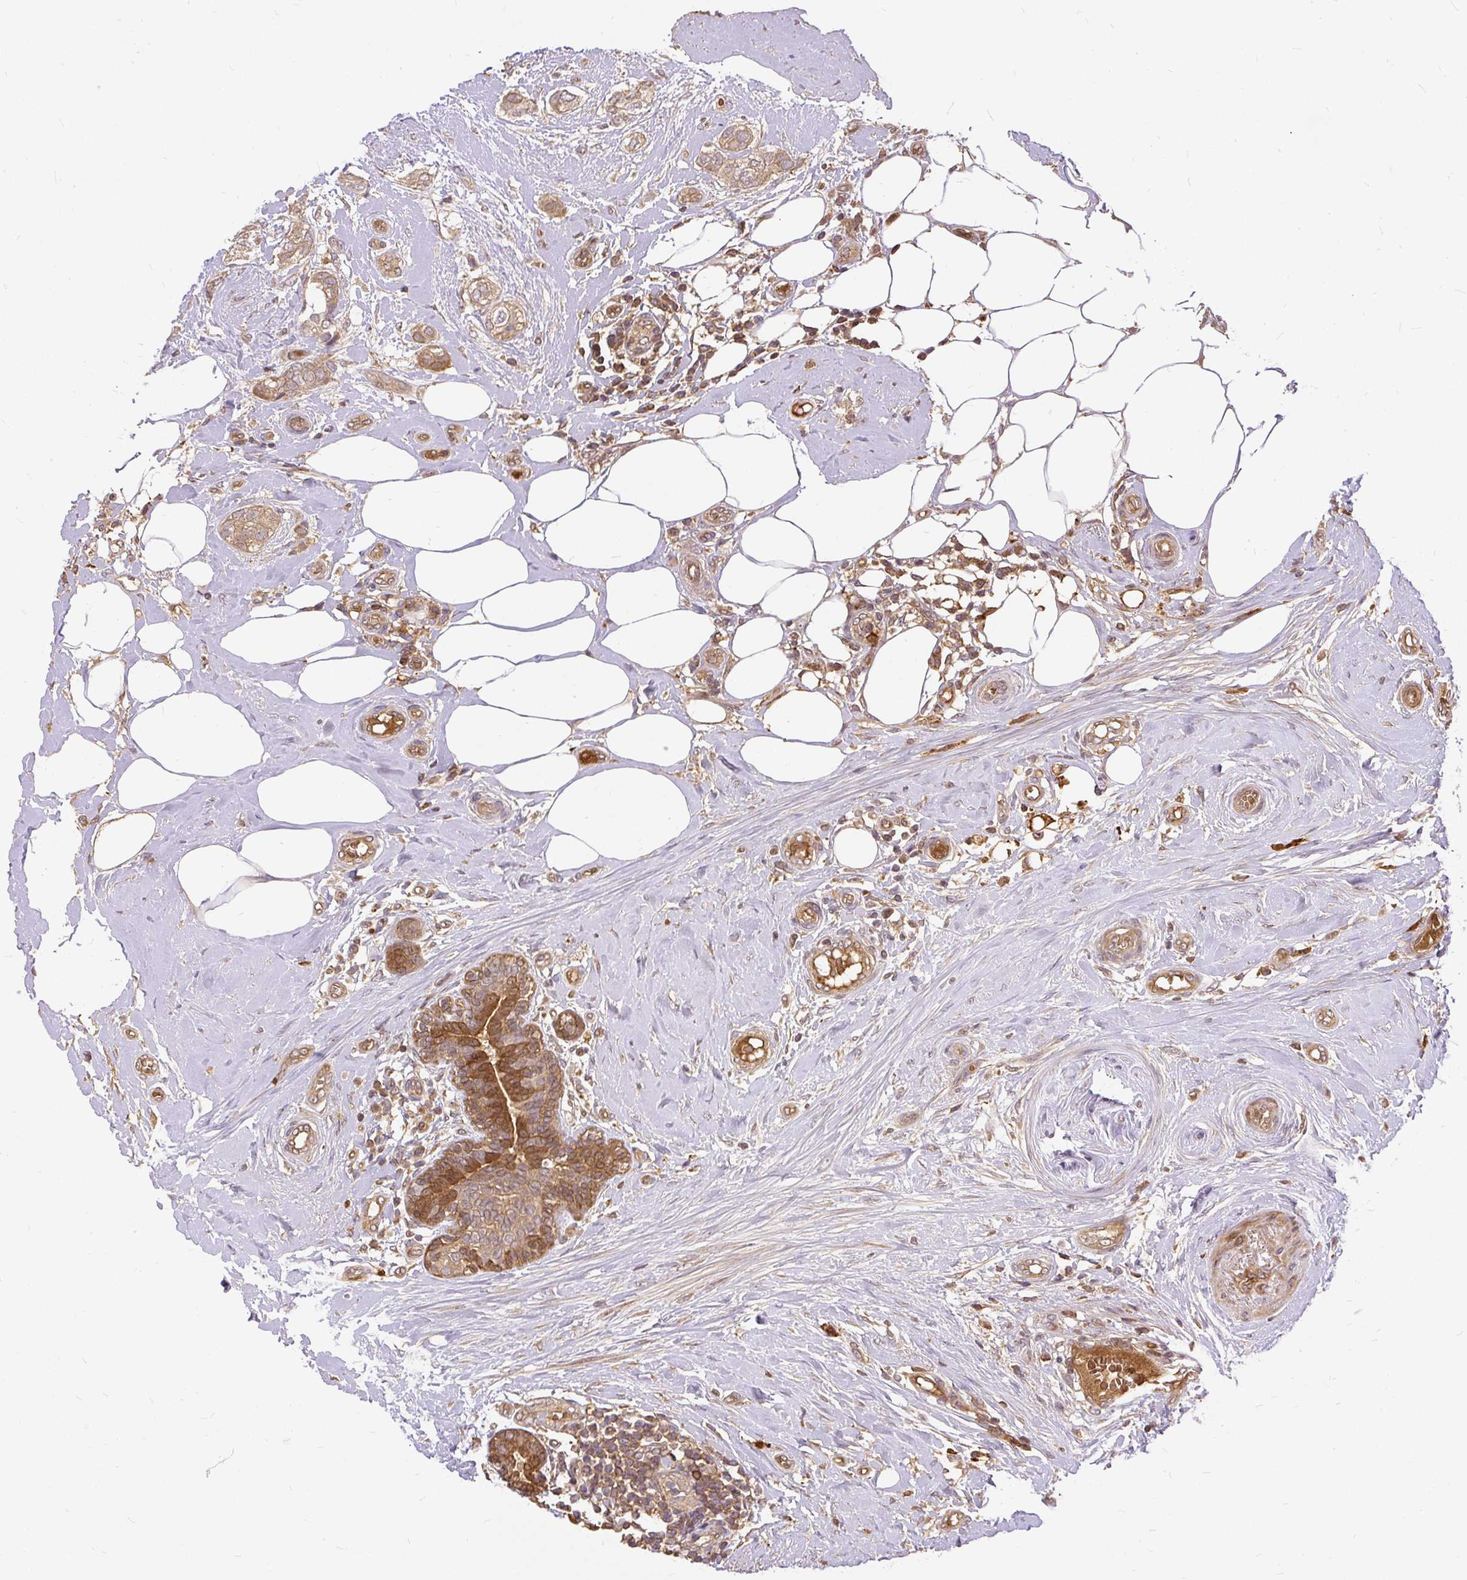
{"staining": {"intensity": "moderate", "quantity": ">75%", "location": "cytoplasmic/membranous"}, "tissue": "breast cancer", "cell_type": "Tumor cells", "image_type": "cancer", "snomed": [{"axis": "morphology", "description": "Duct carcinoma"}, {"axis": "topography", "description": "Breast"}], "caption": "A brown stain labels moderate cytoplasmic/membranous positivity of a protein in human breast intraductal carcinoma tumor cells. Immunohistochemistry stains the protein in brown and the nuclei are stained blue.", "gene": "AP5S1", "patient": {"sex": "female", "age": 73}}